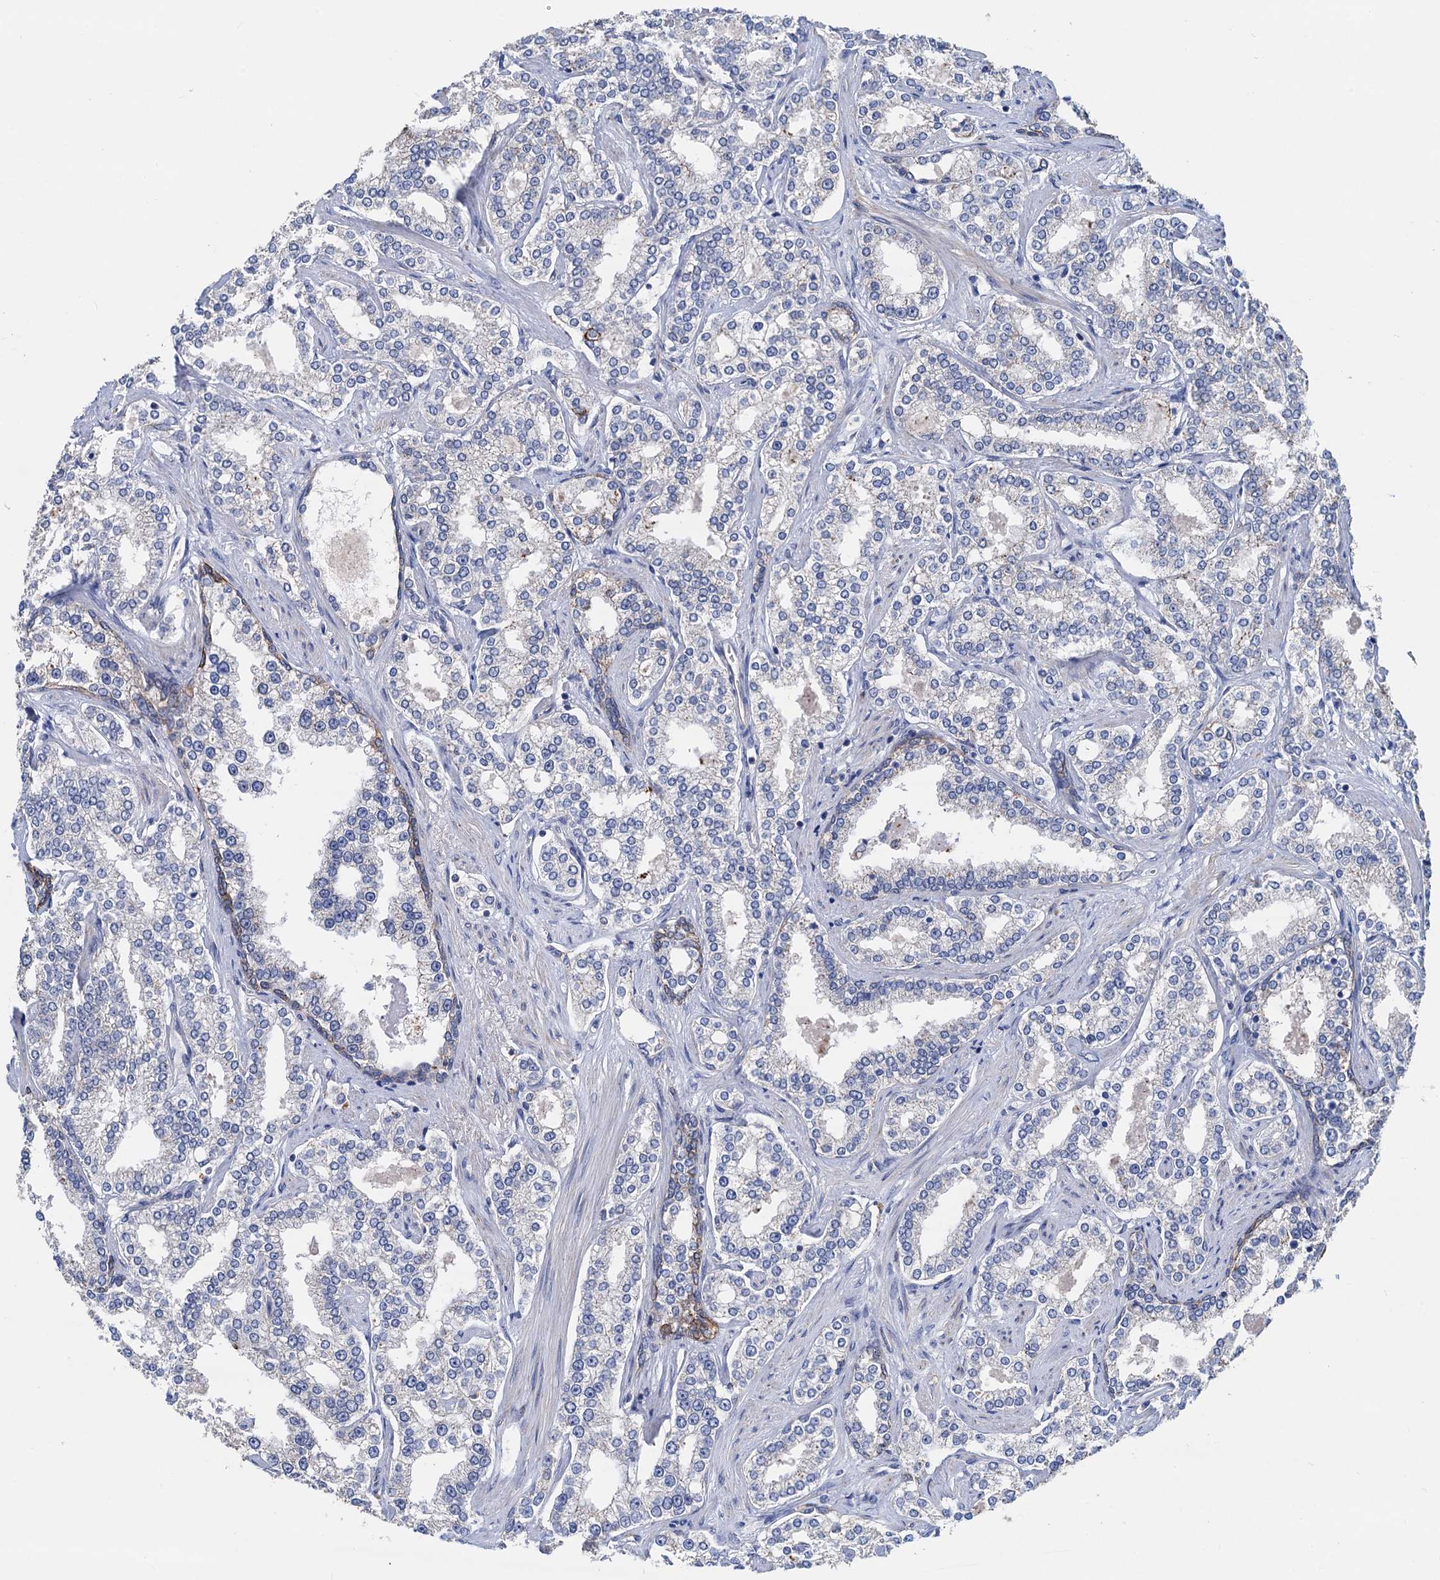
{"staining": {"intensity": "weak", "quantity": "<25%", "location": "cytoplasmic/membranous"}, "tissue": "prostate cancer", "cell_type": "Tumor cells", "image_type": "cancer", "snomed": [{"axis": "morphology", "description": "Normal tissue, NOS"}, {"axis": "morphology", "description": "Adenocarcinoma, High grade"}, {"axis": "topography", "description": "Prostate"}], "caption": "Immunohistochemical staining of human adenocarcinoma (high-grade) (prostate) exhibits no significant expression in tumor cells.", "gene": "DGLUCY", "patient": {"sex": "male", "age": 83}}